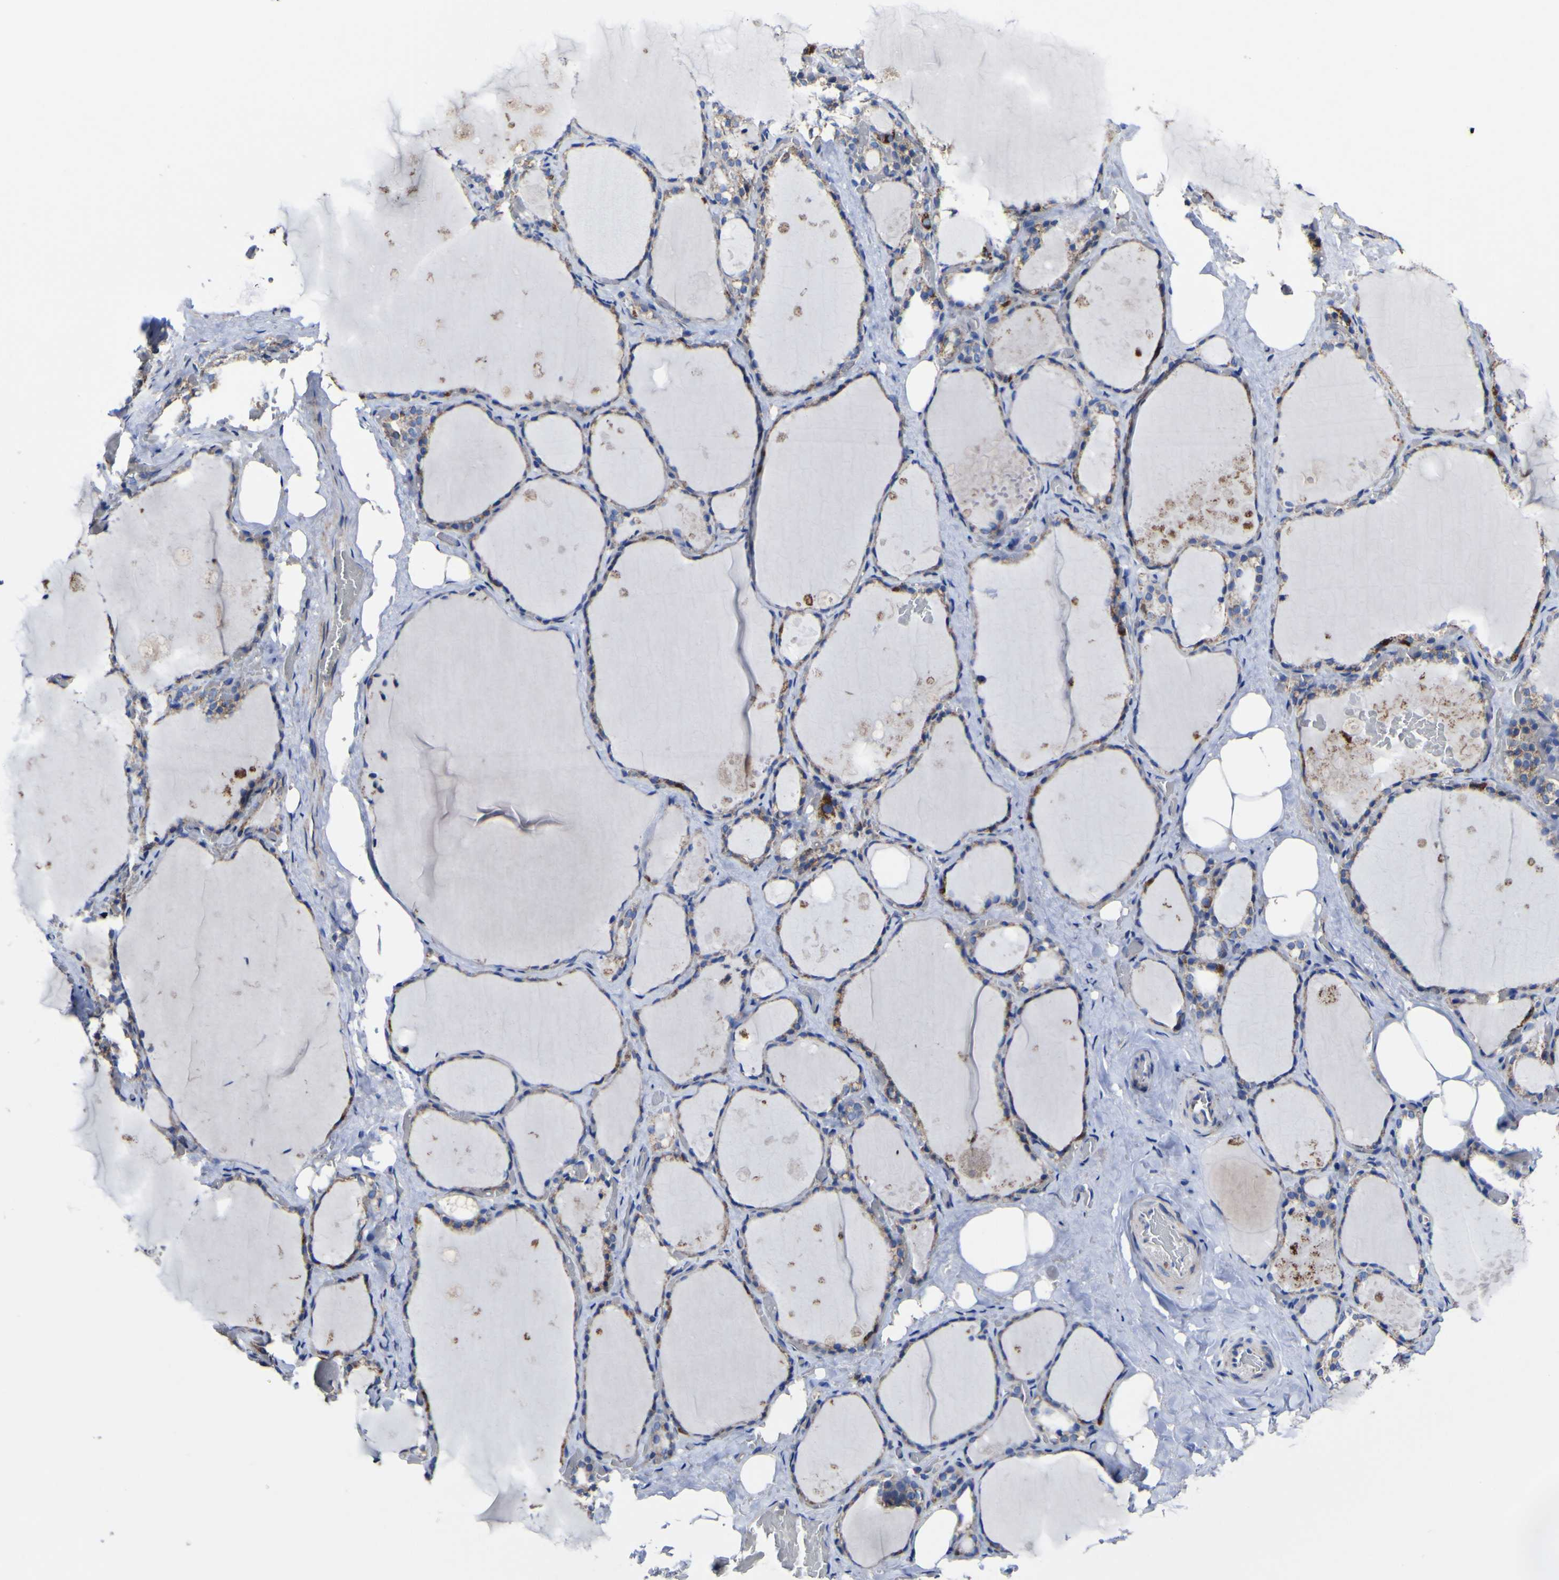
{"staining": {"intensity": "strong", "quantity": "25%-75%", "location": "cytoplasmic/membranous"}, "tissue": "thyroid gland", "cell_type": "Glandular cells", "image_type": "normal", "snomed": [{"axis": "morphology", "description": "Normal tissue, NOS"}, {"axis": "topography", "description": "Thyroid gland"}], "caption": "IHC photomicrograph of unremarkable thyroid gland: human thyroid gland stained using immunohistochemistry (IHC) displays high levels of strong protein expression localized specifically in the cytoplasmic/membranous of glandular cells, appearing as a cytoplasmic/membranous brown color.", "gene": "CCDC90B", "patient": {"sex": "male", "age": 61}}